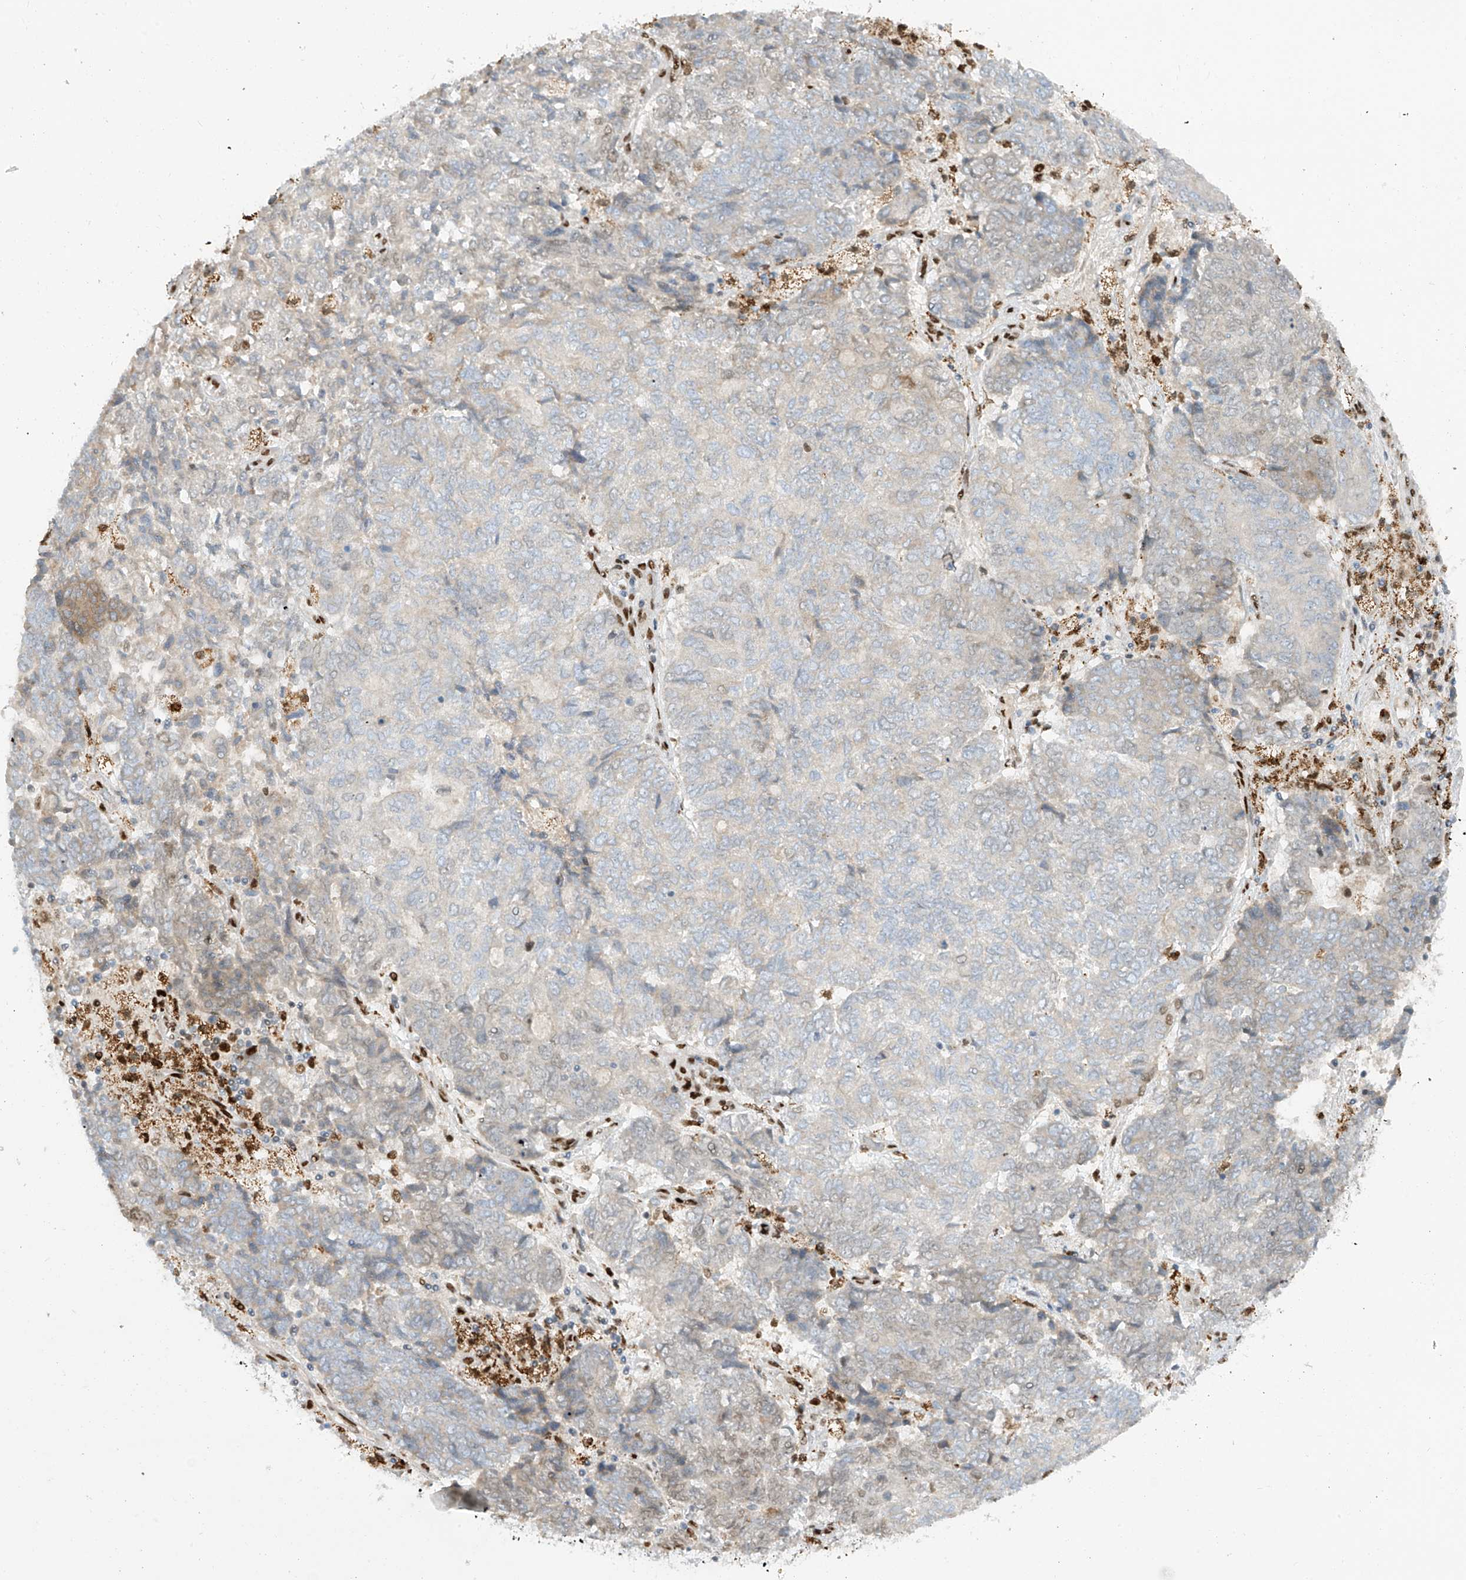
{"staining": {"intensity": "negative", "quantity": "none", "location": "none"}, "tissue": "endometrial cancer", "cell_type": "Tumor cells", "image_type": "cancer", "snomed": [{"axis": "morphology", "description": "Adenocarcinoma, NOS"}, {"axis": "topography", "description": "Endometrium"}], "caption": "A micrograph of adenocarcinoma (endometrial) stained for a protein demonstrates no brown staining in tumor cells. Nuclei are stained in blue.", "gene": "PM20D2", "patient": {"sex": "female", "age": 80}}